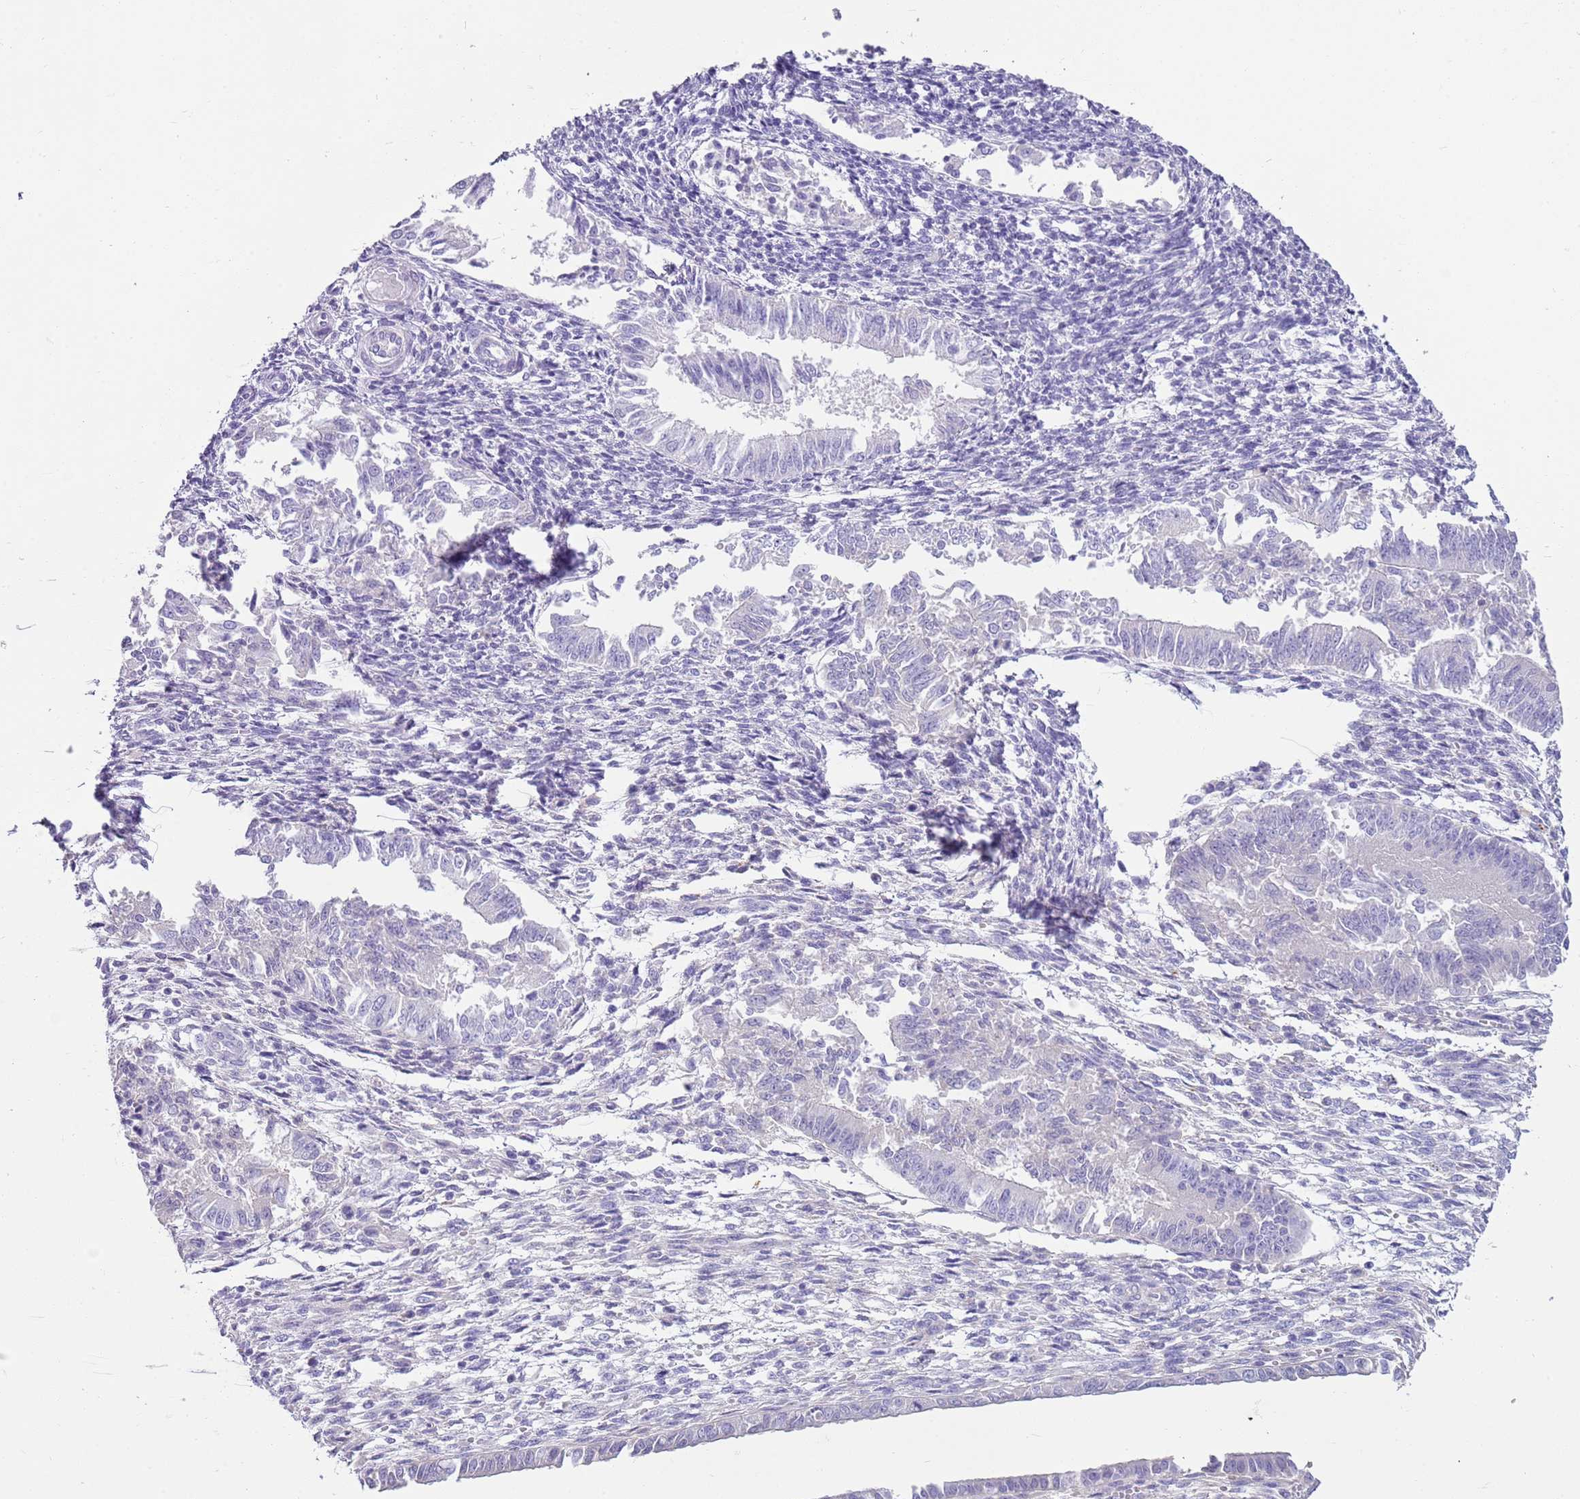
{"staining": {"intensity": "negative", "quantity": "none", "location": "none"}, "tissue": "endometrium", "cell_type": "Cells in endometrial stroma", "image_type": "normal", "snomed": [{"axis": "morphology", "description": "Normal tissue, NOS"}, {"axis": "topography", "description": "Uterus"}, {"axis": "topography", "description": "Endometrium"}], "caption": "Protein analysis of benign endometrium demonstrates no significant expression in cells in endometrial stroma. Brightfield microscopy of immunohistochemistry (IHC) stained with DAB (brown) and hematoxylin (blue), captured at high magnification.", "gene": "IGKV3", "patient": {"sex": "female", "age": 48}}